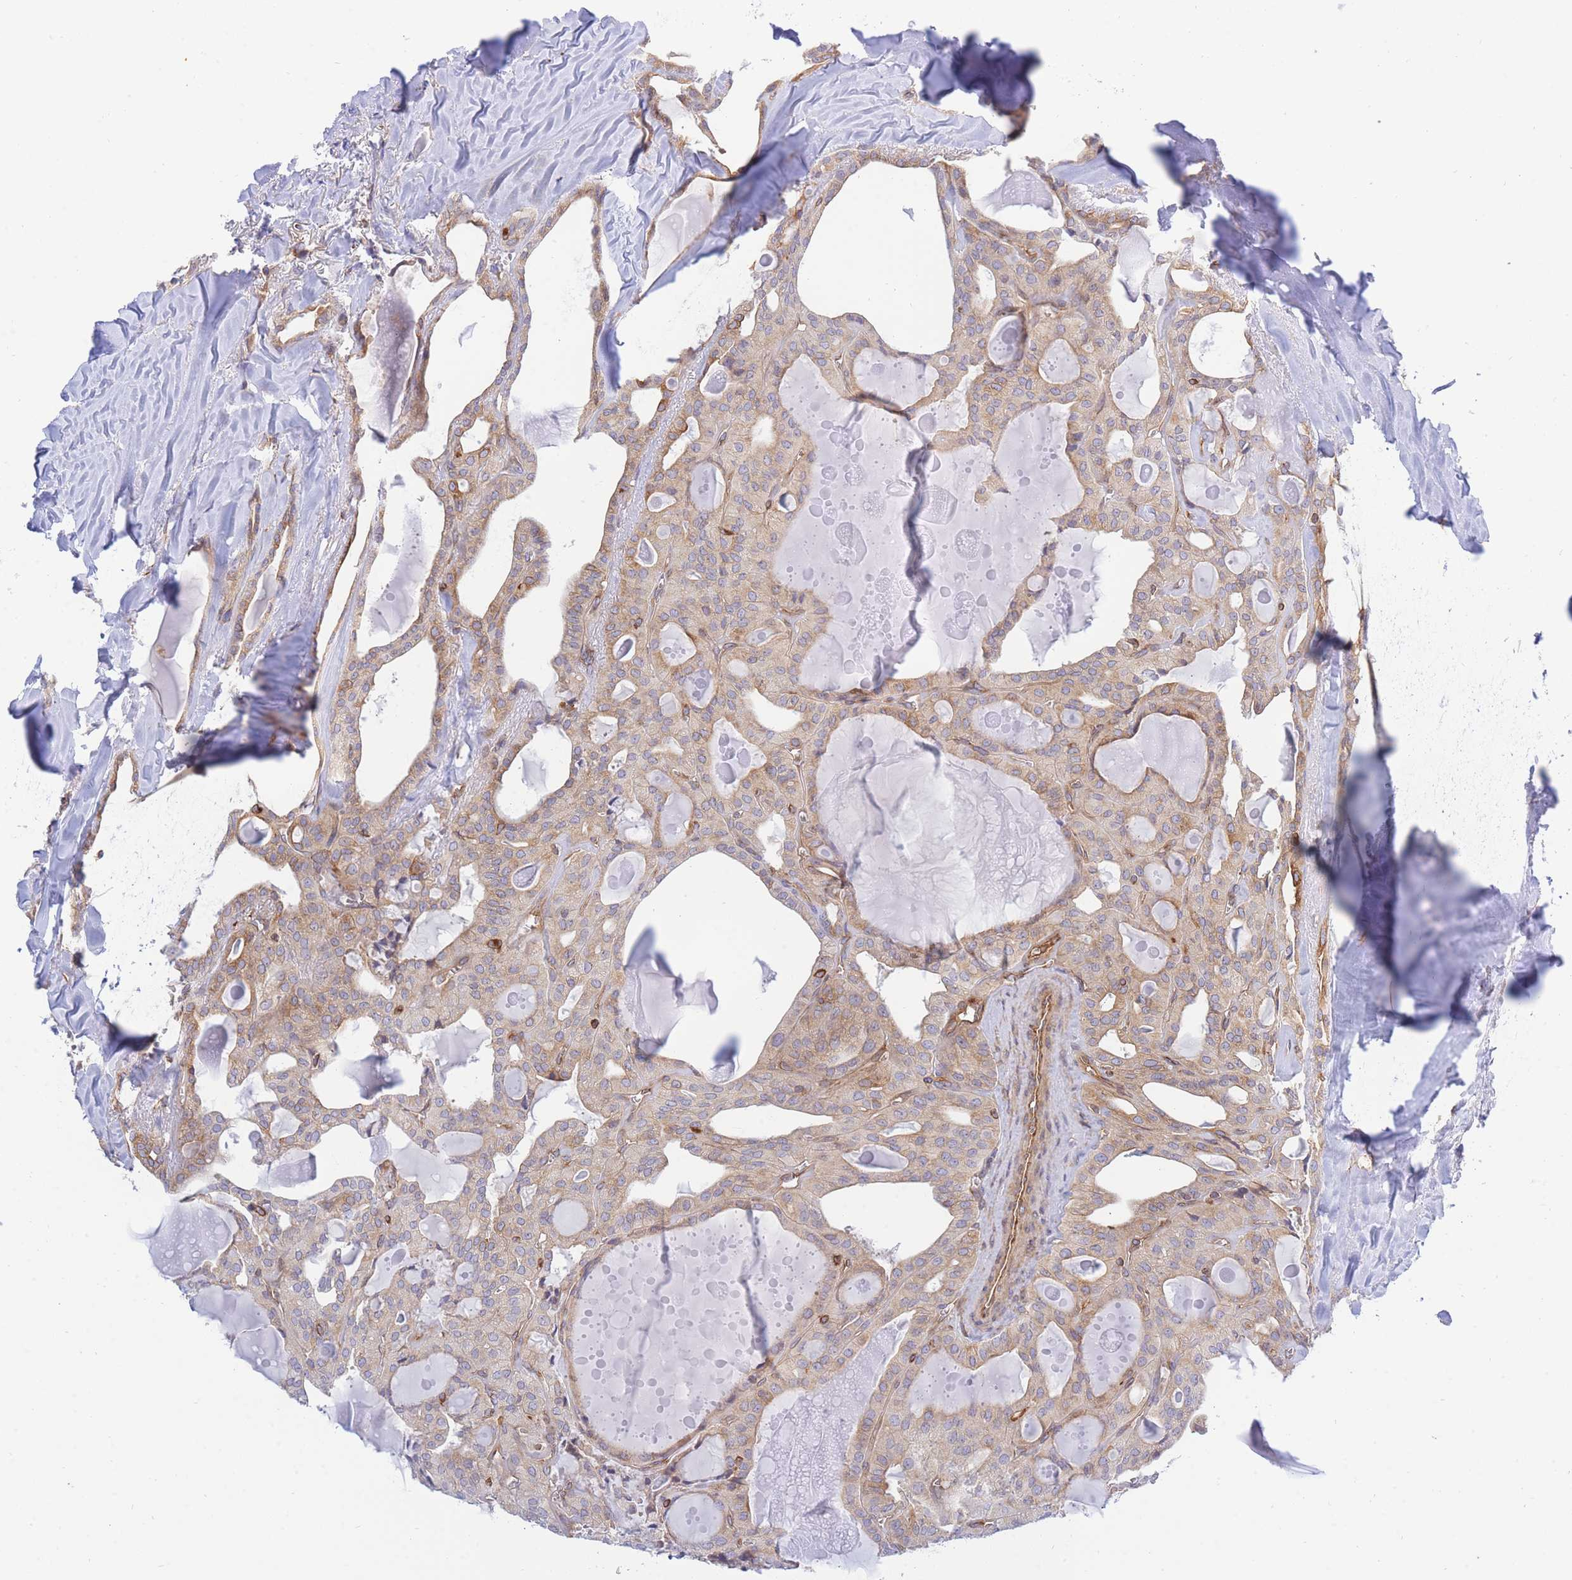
{"staining": {"intensity": "weak", "quantity": "25%-75%", "location": "cytoplasmic/membranous"}, "tissue": "thyroid cancer", "cell_type": "Tumor cells", "image_type": "cancer", "snomed": [{"axis": "morphology", "description": "Papillary adenocarcinoma, NOS"}, {"axis": "topography", "description": "Thyroid gland"}], "caption": "Papillary adenocarcinoma (thyroid) tissue displays weak cytoplasmic/membranous expression in about 25%-75% of tumor cells (DAB (3,3'-diaminobenzidine) IHC with brightfield microscopy, high magnification).", "gene": "REM1", "patient": {"sex": "male", "age": 52}}